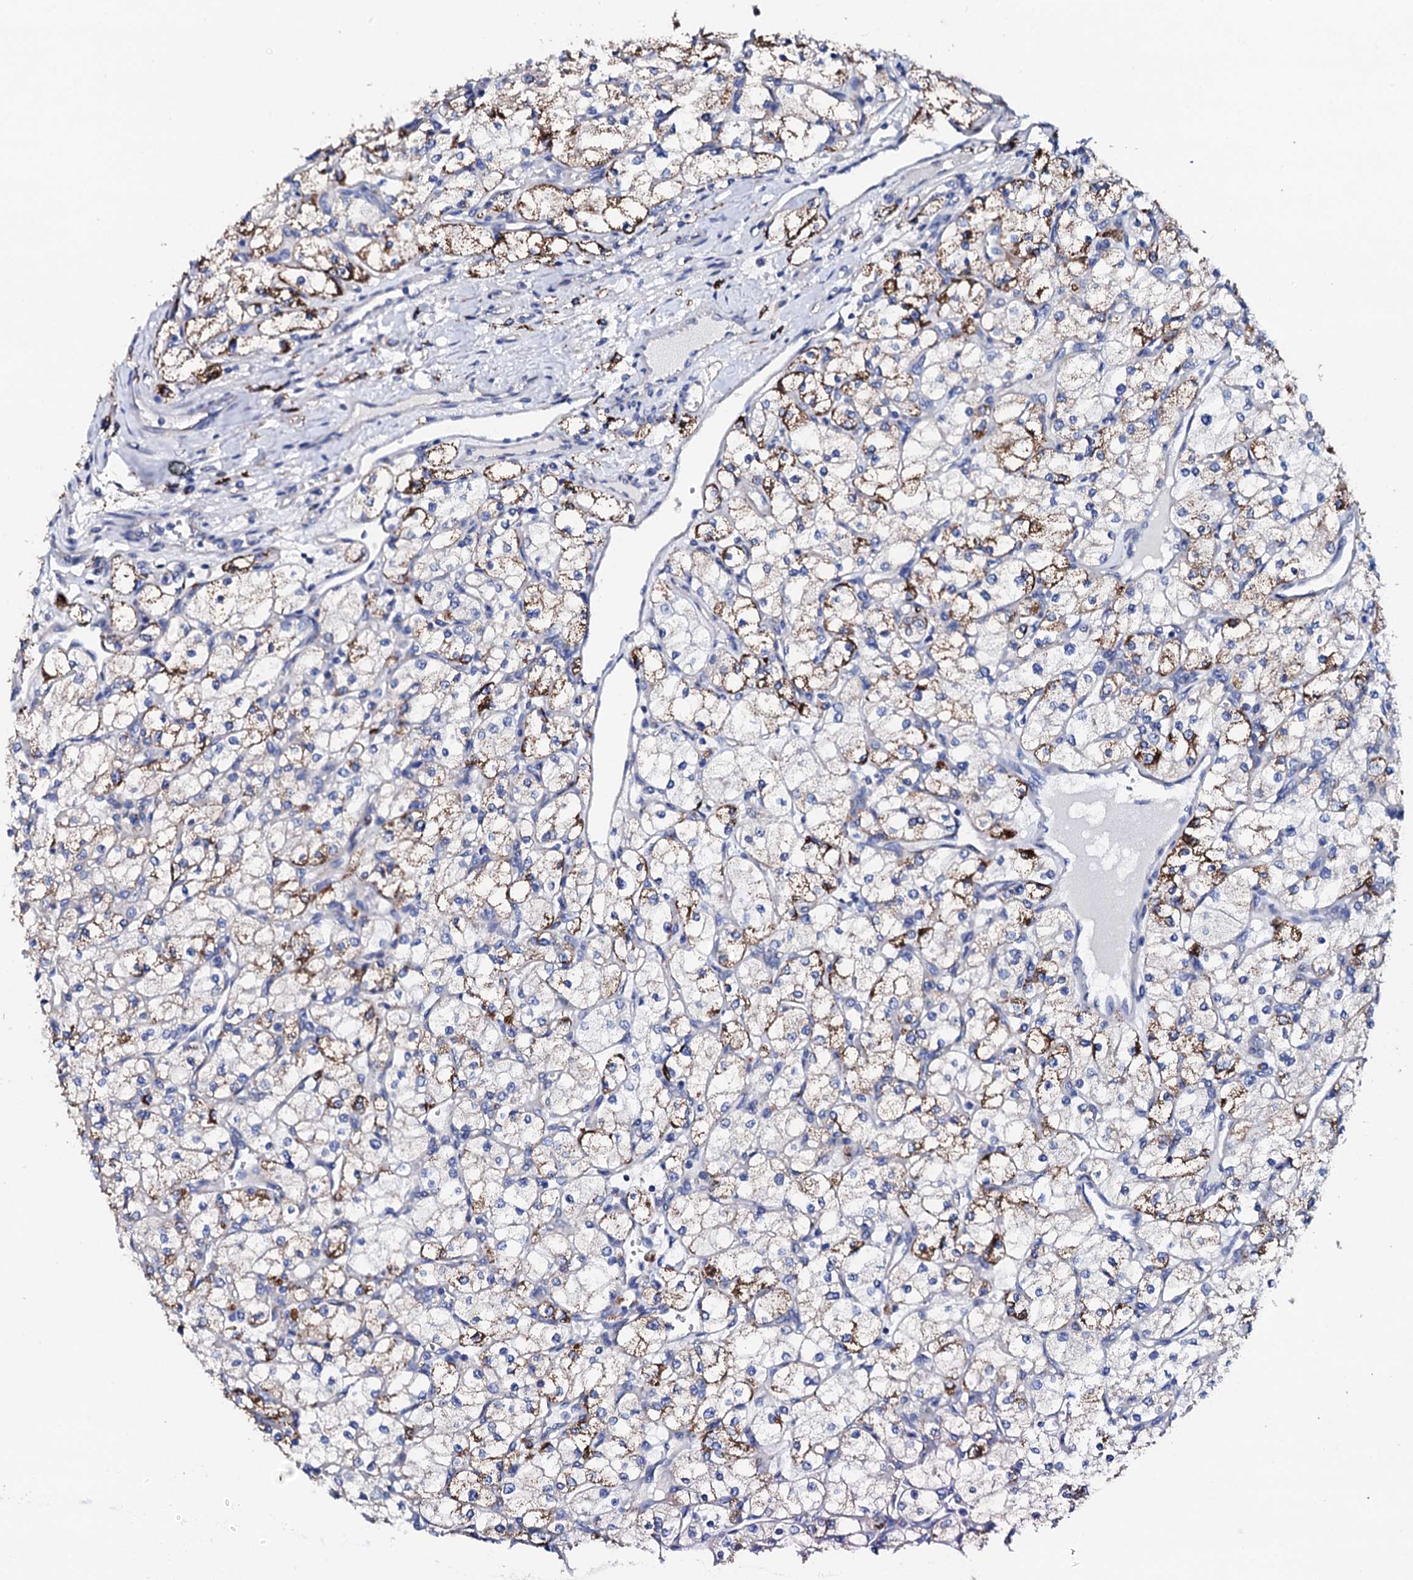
{"staining": {"intensity": "moderate", "quantity": "25%-75%", "location": "cytoplasmic/membranous"}, "tissue": "renal cancer", "cell_type": "Tumor cells", "image_type": "cancer", "snomed": [{"axis": "morphology", "description": "Adenocarcinoma, NOS"}, {"axis": "topography", "description": "Kidney"}], "caption": "Renal cancer (adenocarcinoma) stained for a protein (brown) demonstrates moderate cytoplasmic/membranous positive expression in approximately 25%-75% of tumor cells.", "gene": "KLHL32", "patient": {"sex": "male", "age": 80}}